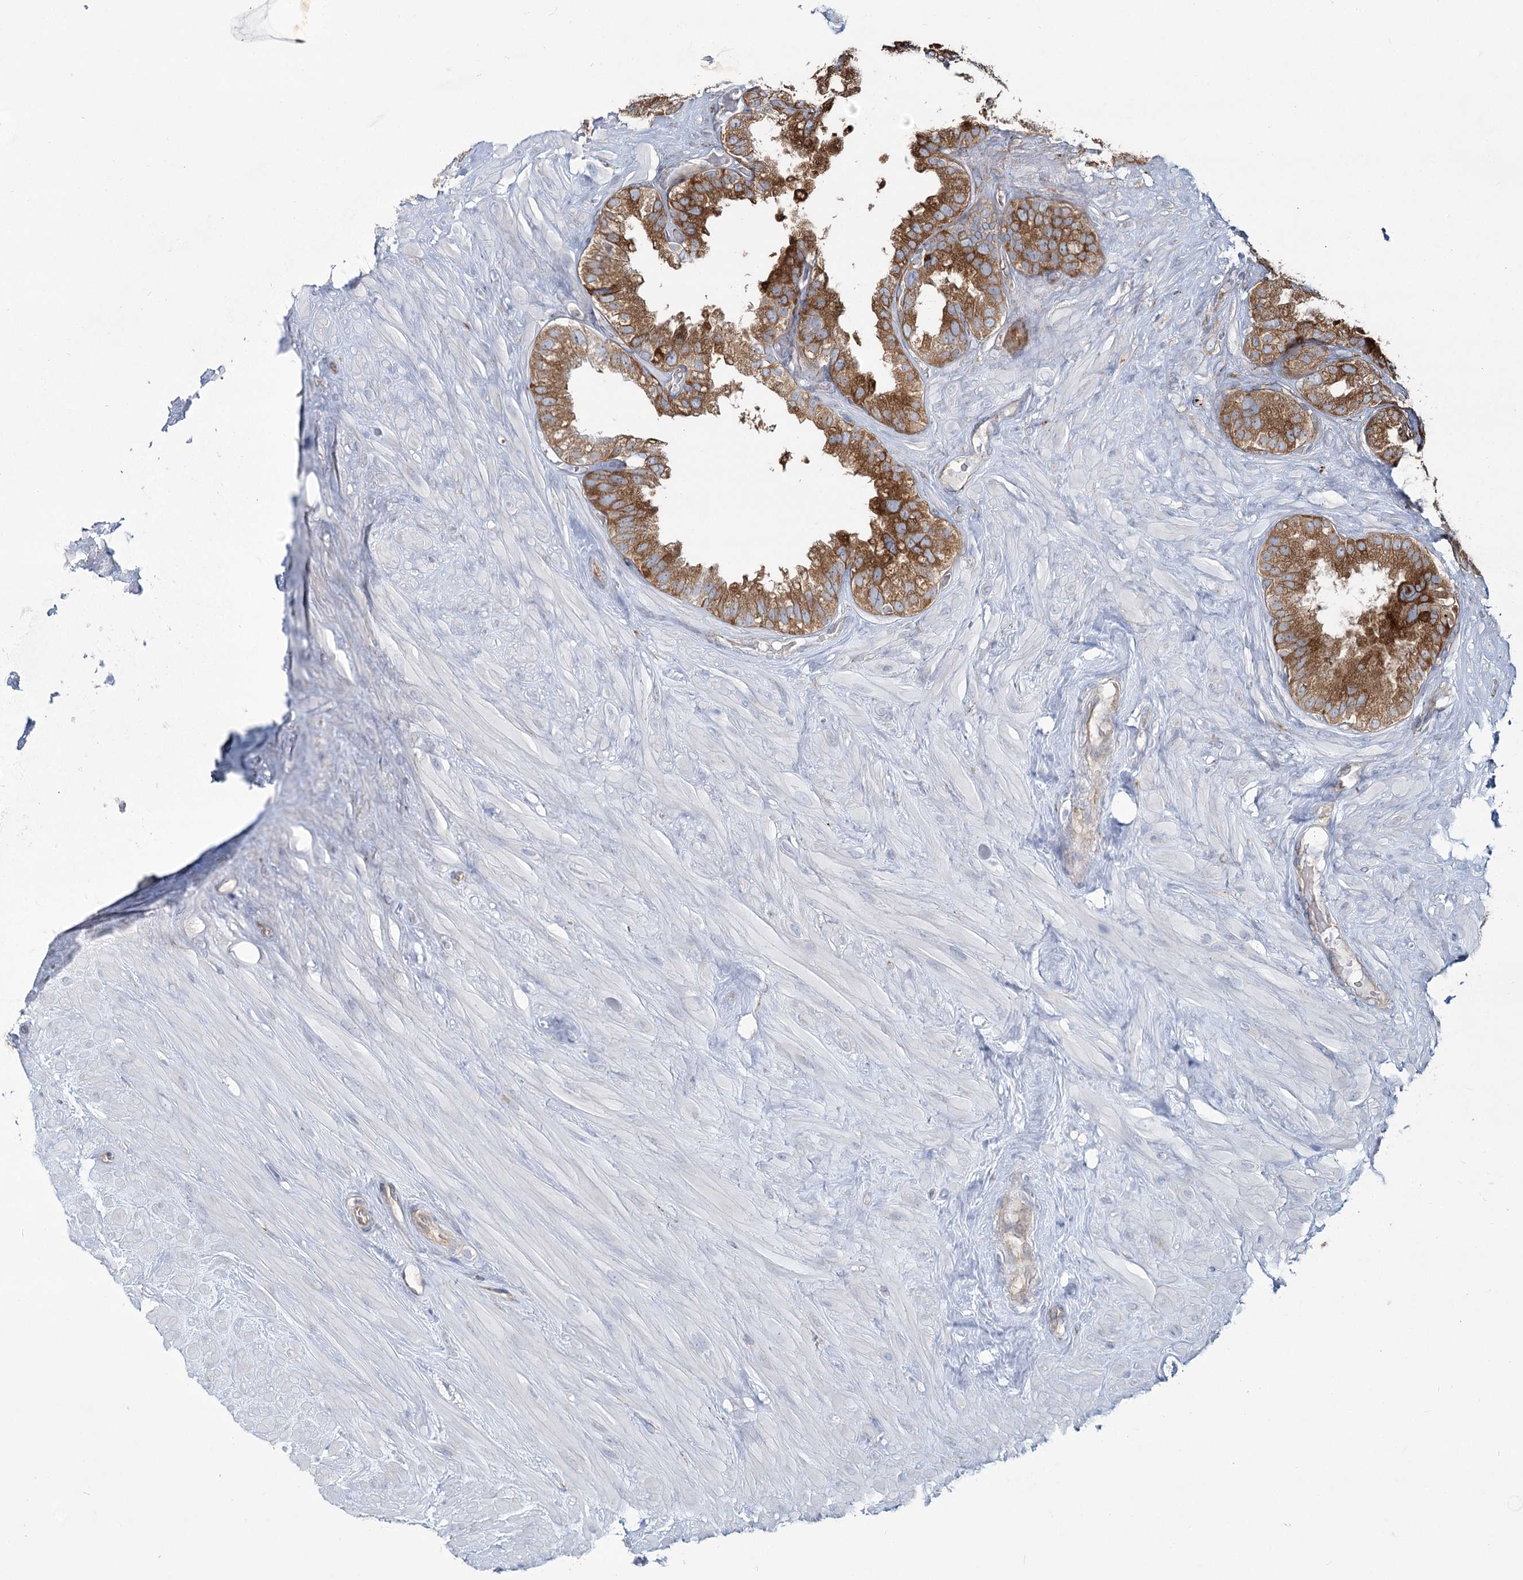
{"staining": {"intensity": "moderate", "quantity": ">75%", "location": "cytoplasmic/membranous"}, "tissue": "seminal vesicle", "cell_type": "Glandular cells", "image_type": "normal", "snomed": [{"axis": "morphology", "description": "Normal tissue, NOS"}, {"axis": "topography", "description": "Seminal veicle"}], "caption": "The image displays staining of unremarkable seminal vesicle, revealing moderate cytoplasmic/membranous protein positivity (brown color) within glandular cells. The staining was performed using DAB (3,3'-diaminobenzidine), with brown indicating positive protein expression. Nuclei are stained blue with hematoxylin.", "gene": "POGLUT1", "patient": {"sex": "male", "age": 80}}